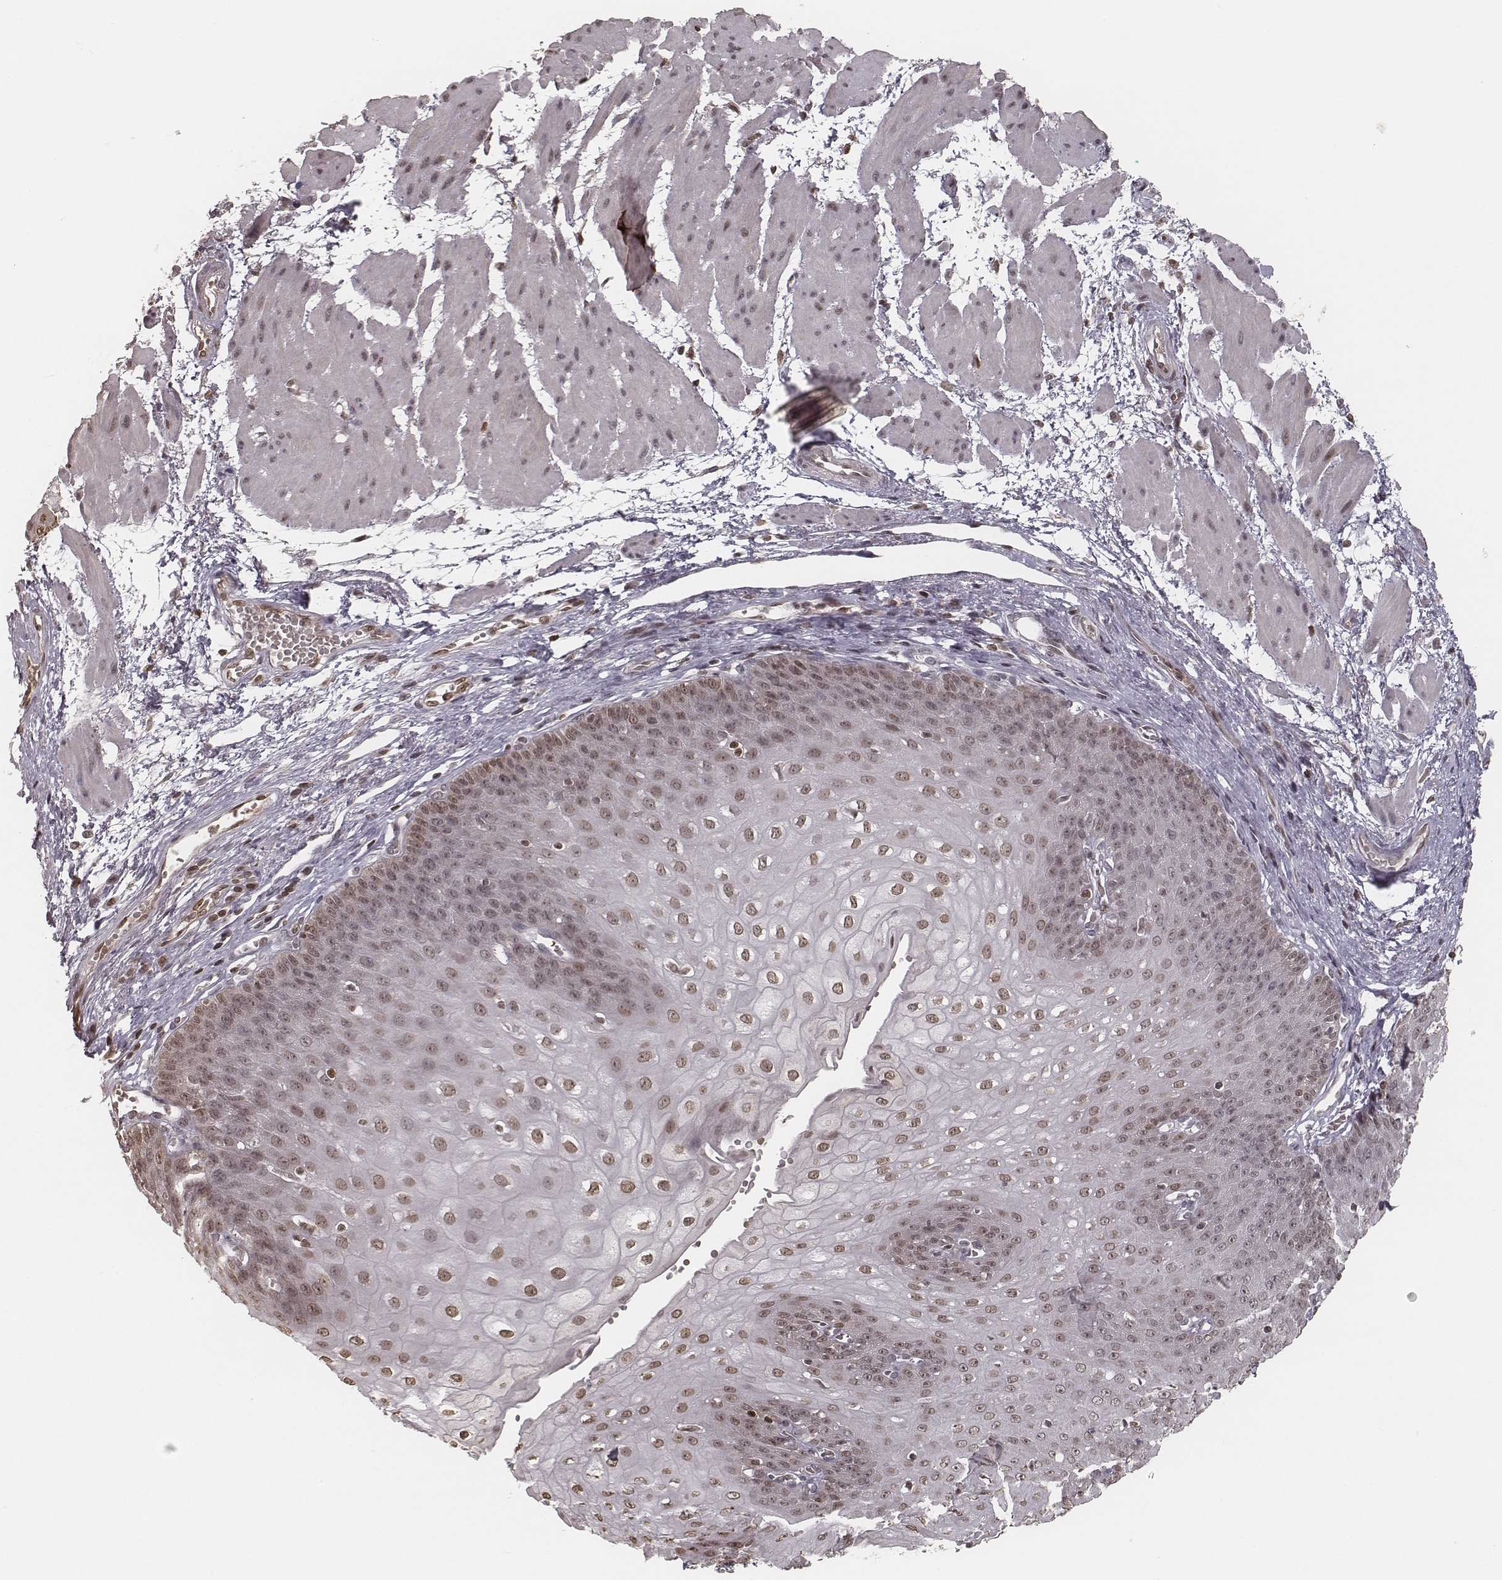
{"staining": {"intensity": "weak", "quantity": ">75%", "location": "nuclear"}, "tissue": "esophagus", "cell_type": "Squamous epithelial cells", "image_type": "normal", "snomed": [{"axis": "morphology", "description": "Normal tissue, NOS"}, {"axis": "topography", "description": "Esophagus"}], "caption": "An immunohistochemistry (IHC) histopathology image of benign tissue is shown. Protein staining in brown highlights weak nuclear positivity in esophagus within squamous epithelial cells.", "gene": "HMGA2", "patient": {"sex": "male", "age": 71}}